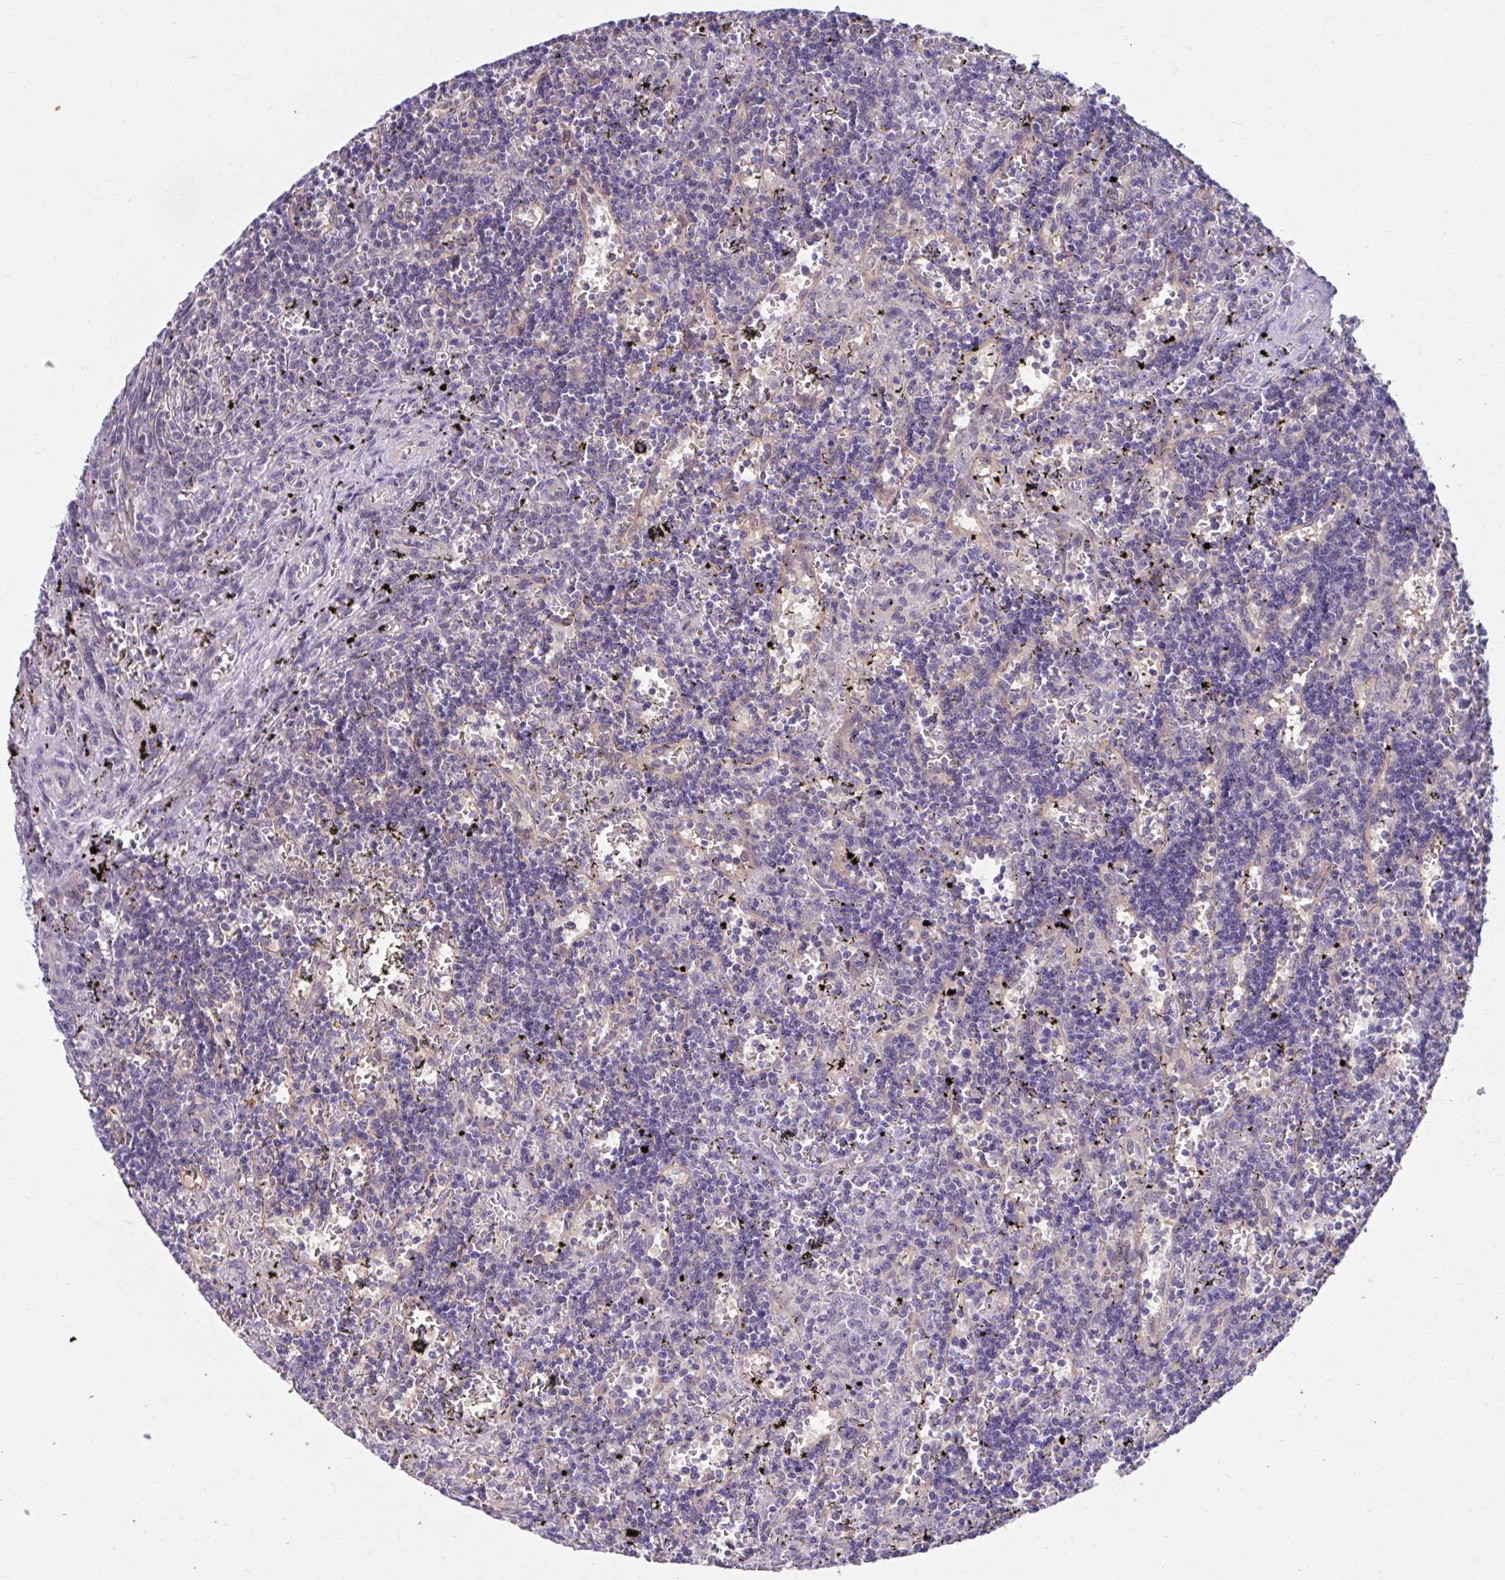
{"staining": {"intensity": "negative", "quantity": "none", "location": "none"}, "tissue": "lymphoma", "cell_type": "Tumor cells", "image_type": "cancer", "snomed": [{"axis": "morphology", "description": "Malignant lymphoma, non-Hodgkin's type, Low grade"}, {"axis": "topography", "description": "Spleen"}], "caption": "This histopathology image is of lymphoma stained with immunohistochemistry to label a protein in brown with the nuclei are counter-stained blue. There is no staining in tumor cells.", "gene": "CHST3", "patient": {"sex": "male", "age": 60}}